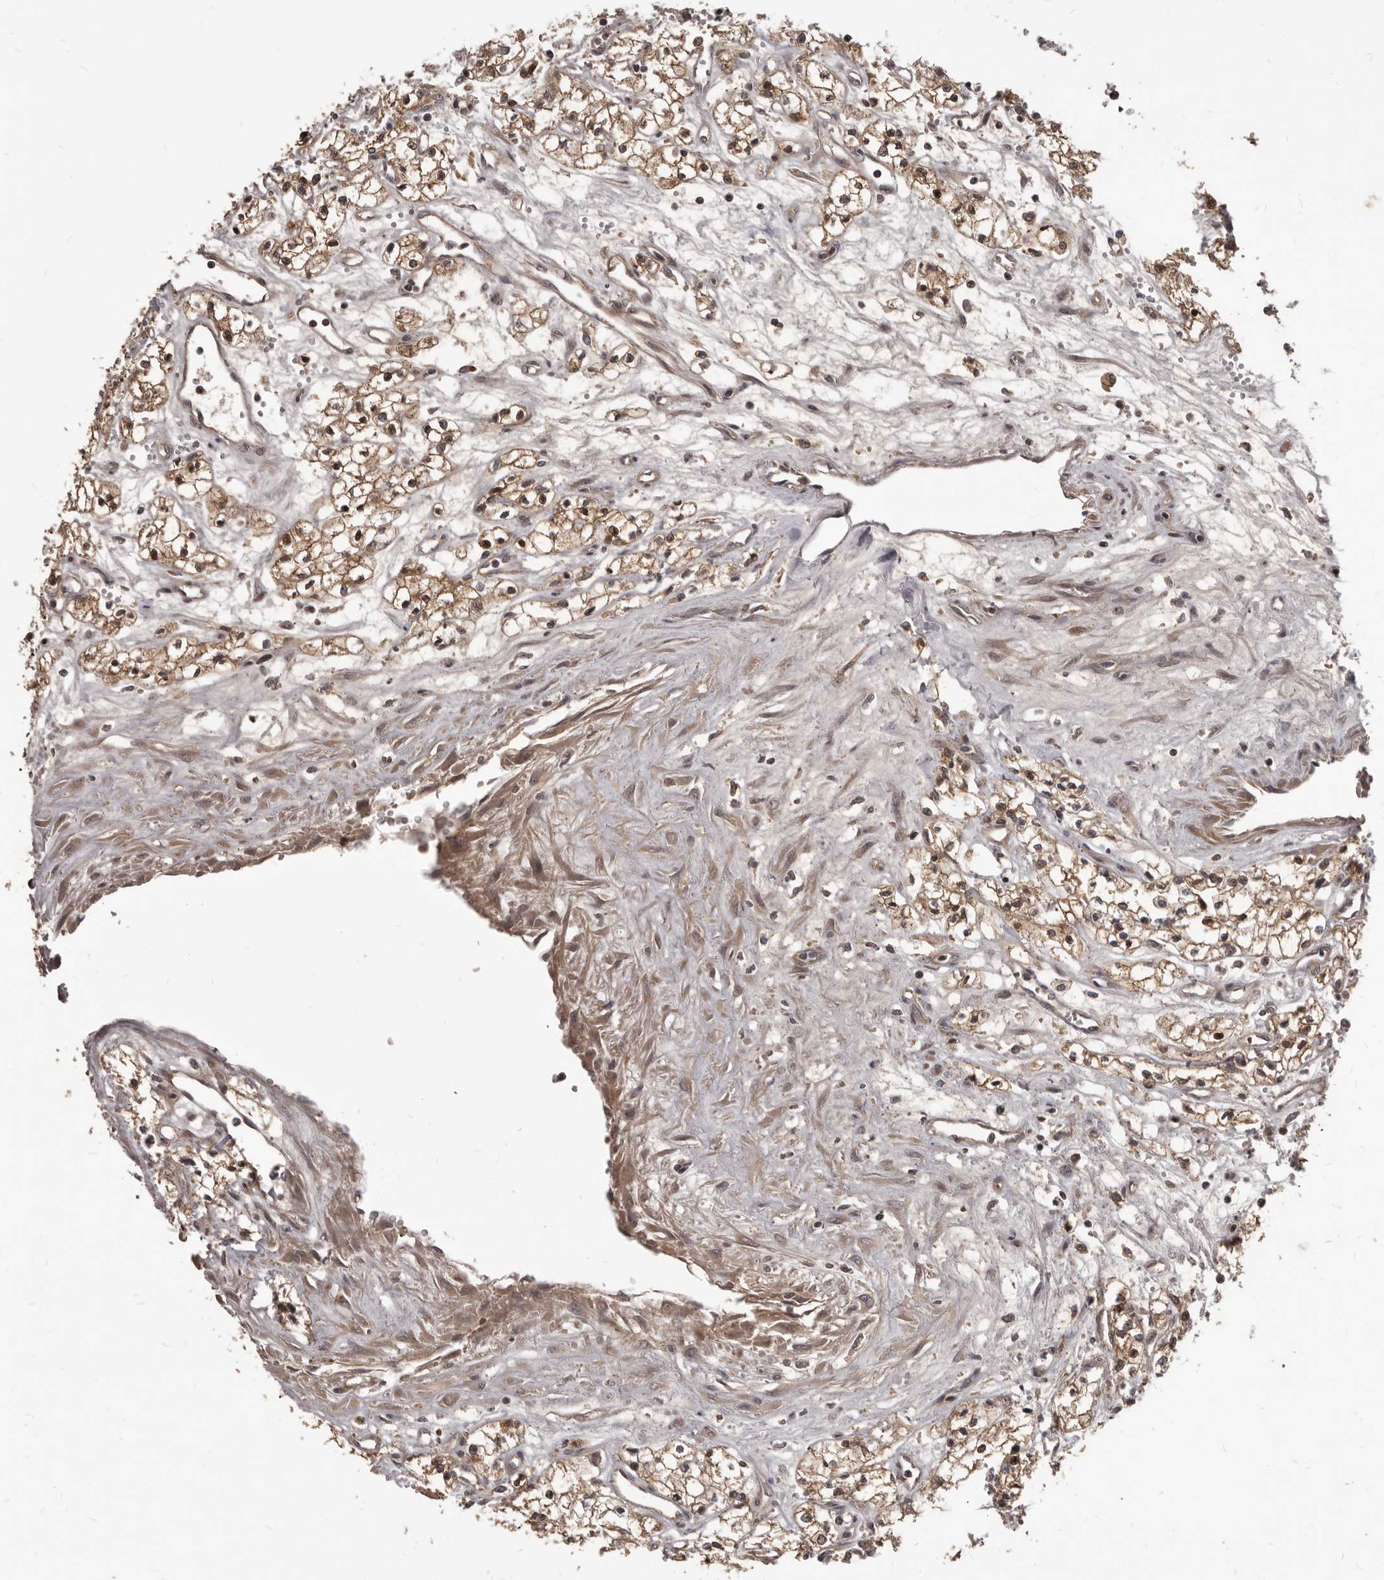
{"staining": {"intensity": "moderate", "quantity": ">75%", "location": "cytoplasmic/membranous,nuclear"}, "tissue": "renal cancer", "cell_type": "Tumor cells", "image_type": "cancer", "snomed": [{"axis": "morphology", "description": "Adenocarcinoma, NOS"}, {"axis": "topography", "description": "Kidney"}], "caption": "Protein analysis of renal adenocarcinoma tissue reveals moderate cytoplasmic/membranous and nuclear positivity in approximately >75% of tumor cells.", "gene": "GABPB2", "patient": {"sex": "male", "age": 59}}